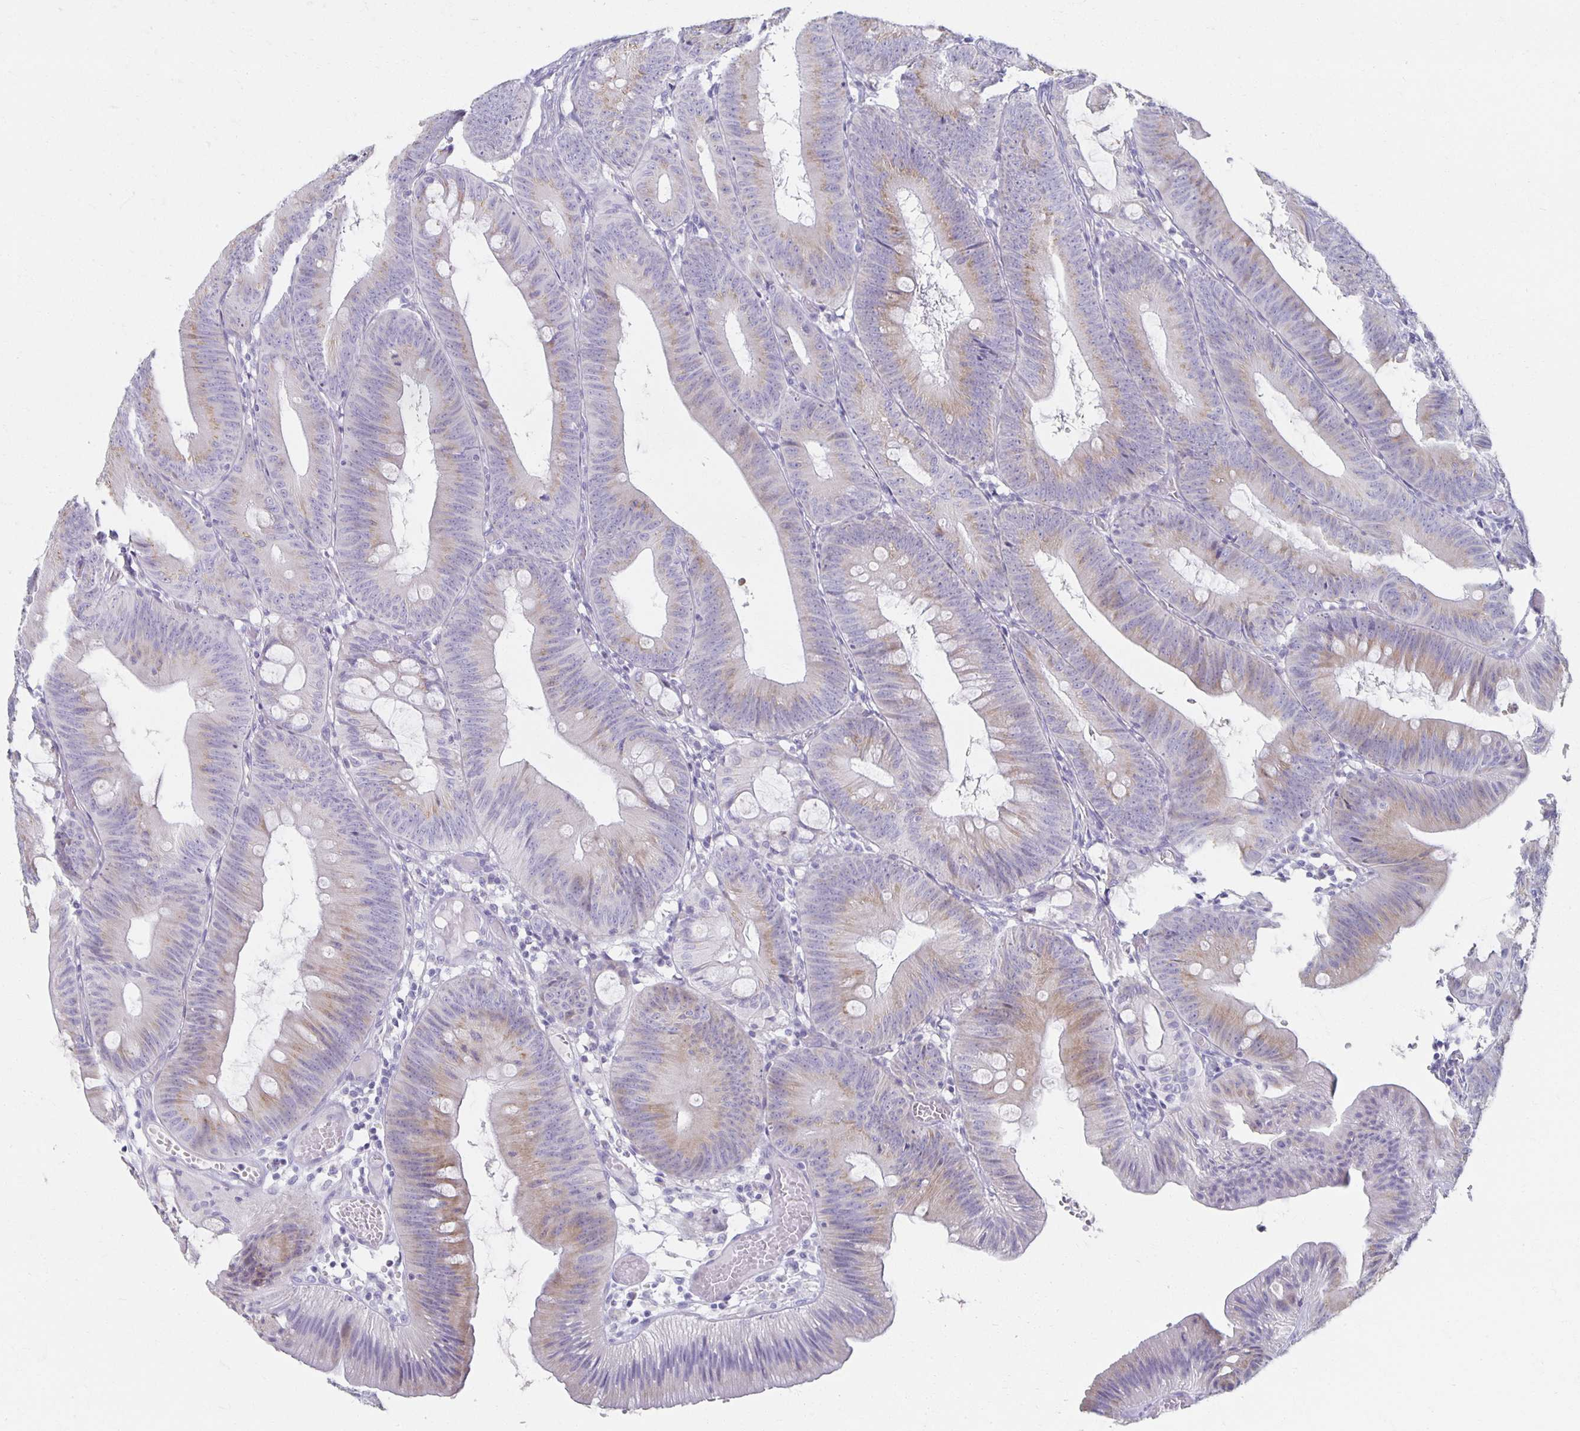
{"staining": {"intensity": "moderate", "quantity": "25%-75%", "location": "cytoplasmic/membranous"}, "tissue": "colorectal cancer", "cell_type": "Tumor cells", "image_type": "cancer", "snomed": [{"axis": "morphology", "description": "Adenocarcinoma, NOS"}, {"axis": "topography", "description": "Colon"}], "caption": "Brown immunohistochemical staining in human colorectal adenocarcinoma demonstrates moderate cytoplasmic/membranous positivity in approximately 25%-75% of tumor cells.", "gene": "TEX44", "patient": {"sex": "male", "age": 84}}